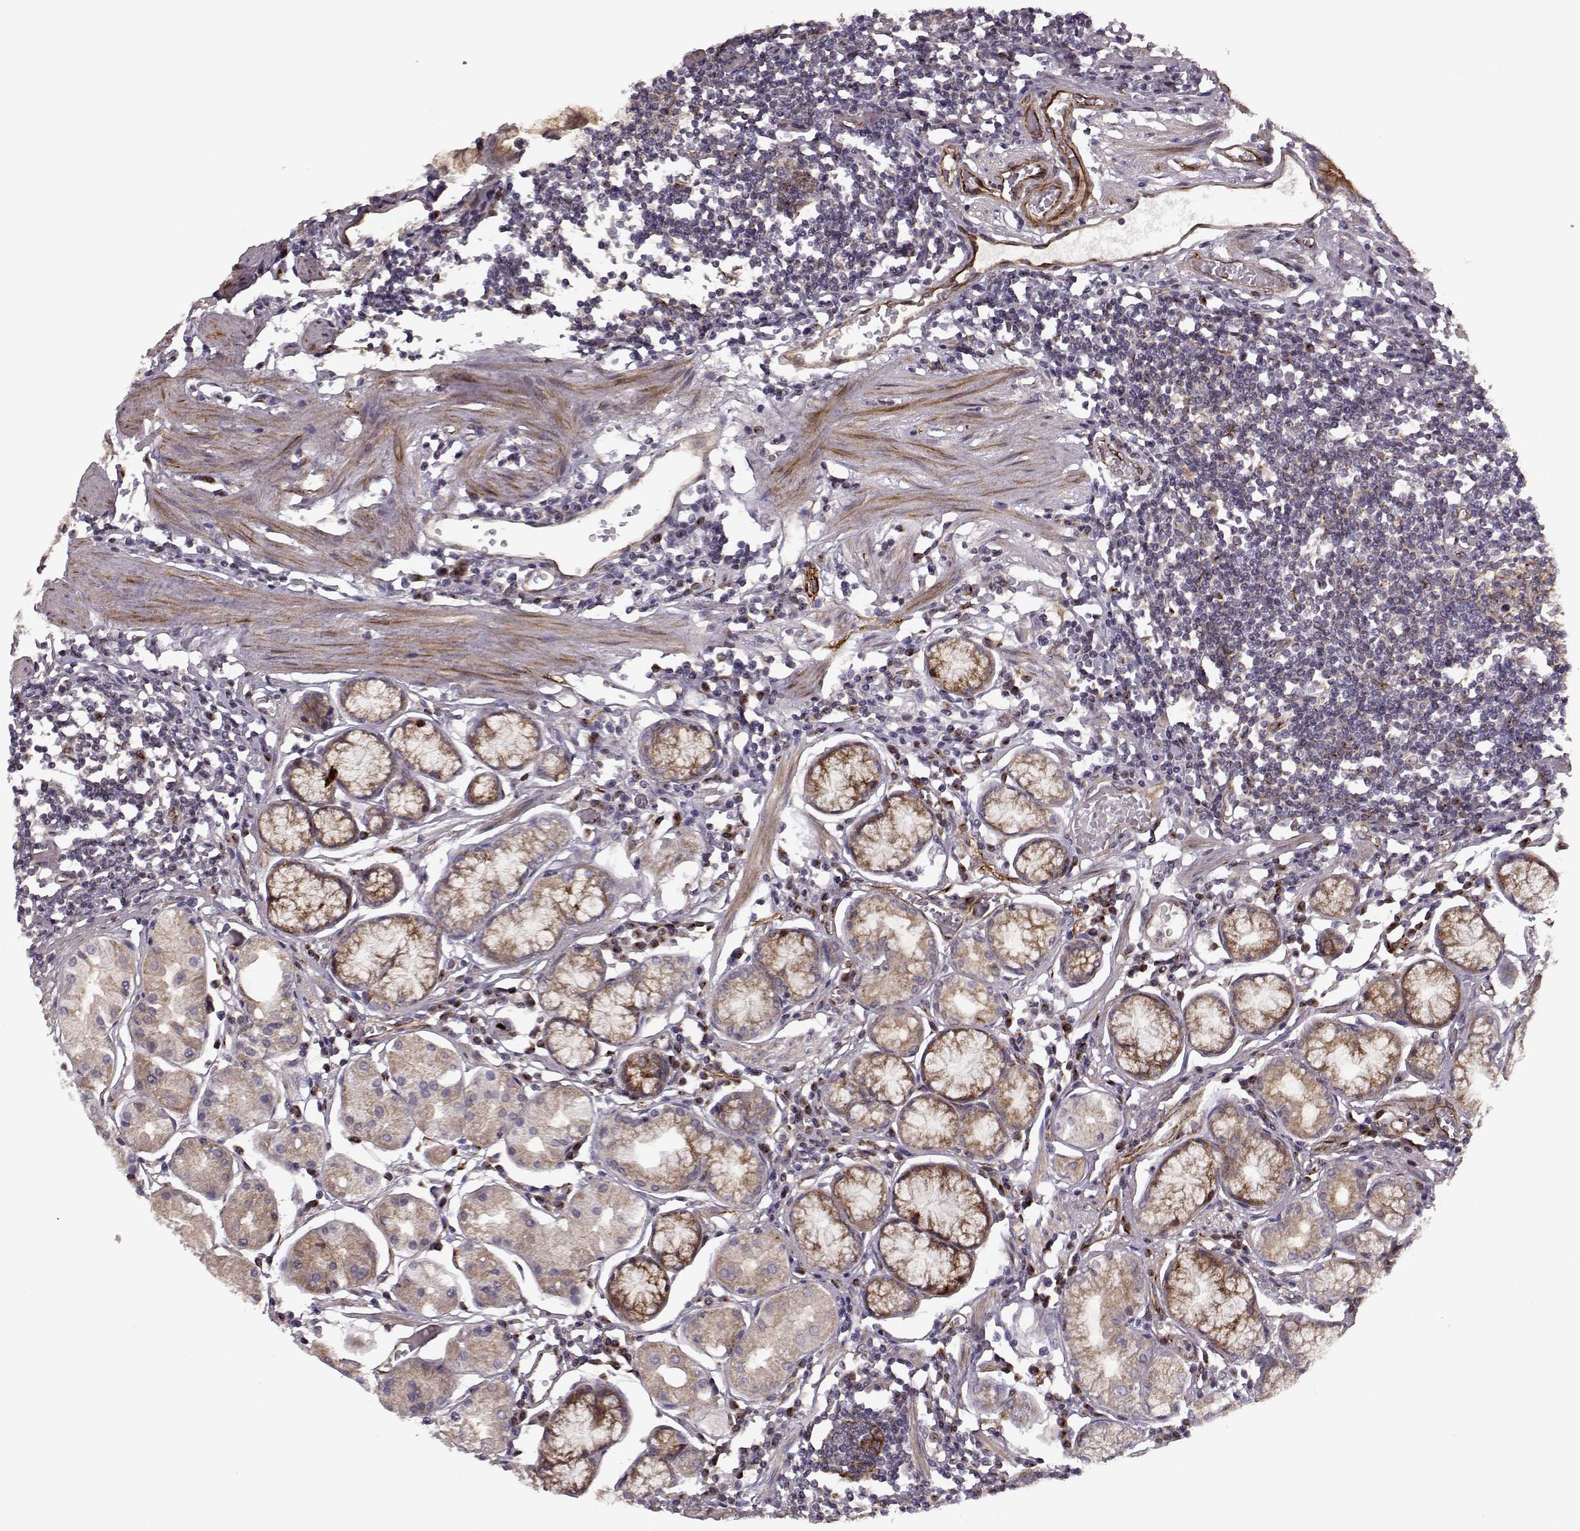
{"staining": {"intensity": "moderate", "quantity": "<25%", "location": "cytoplasmic/membranous"}, "tissue": "stomach", "cell_type": "Glandular cells", "image_type": "normal", "snomed": [{"axis": "morphology", "description": "Normal tissue, NOS"}, {"axis": "topography", "description": "Stomach"}], "caption": "Immunohistochemistry (IHC) photomicrograph of unremarkable human stomach stained for a protein (brown), which reveals low levels of moderate cytoplasmic/membranous positivity in approximately <25% of glandular cells.", "gene": "MTR", "patient": {"sex": "male", "age": 55}}